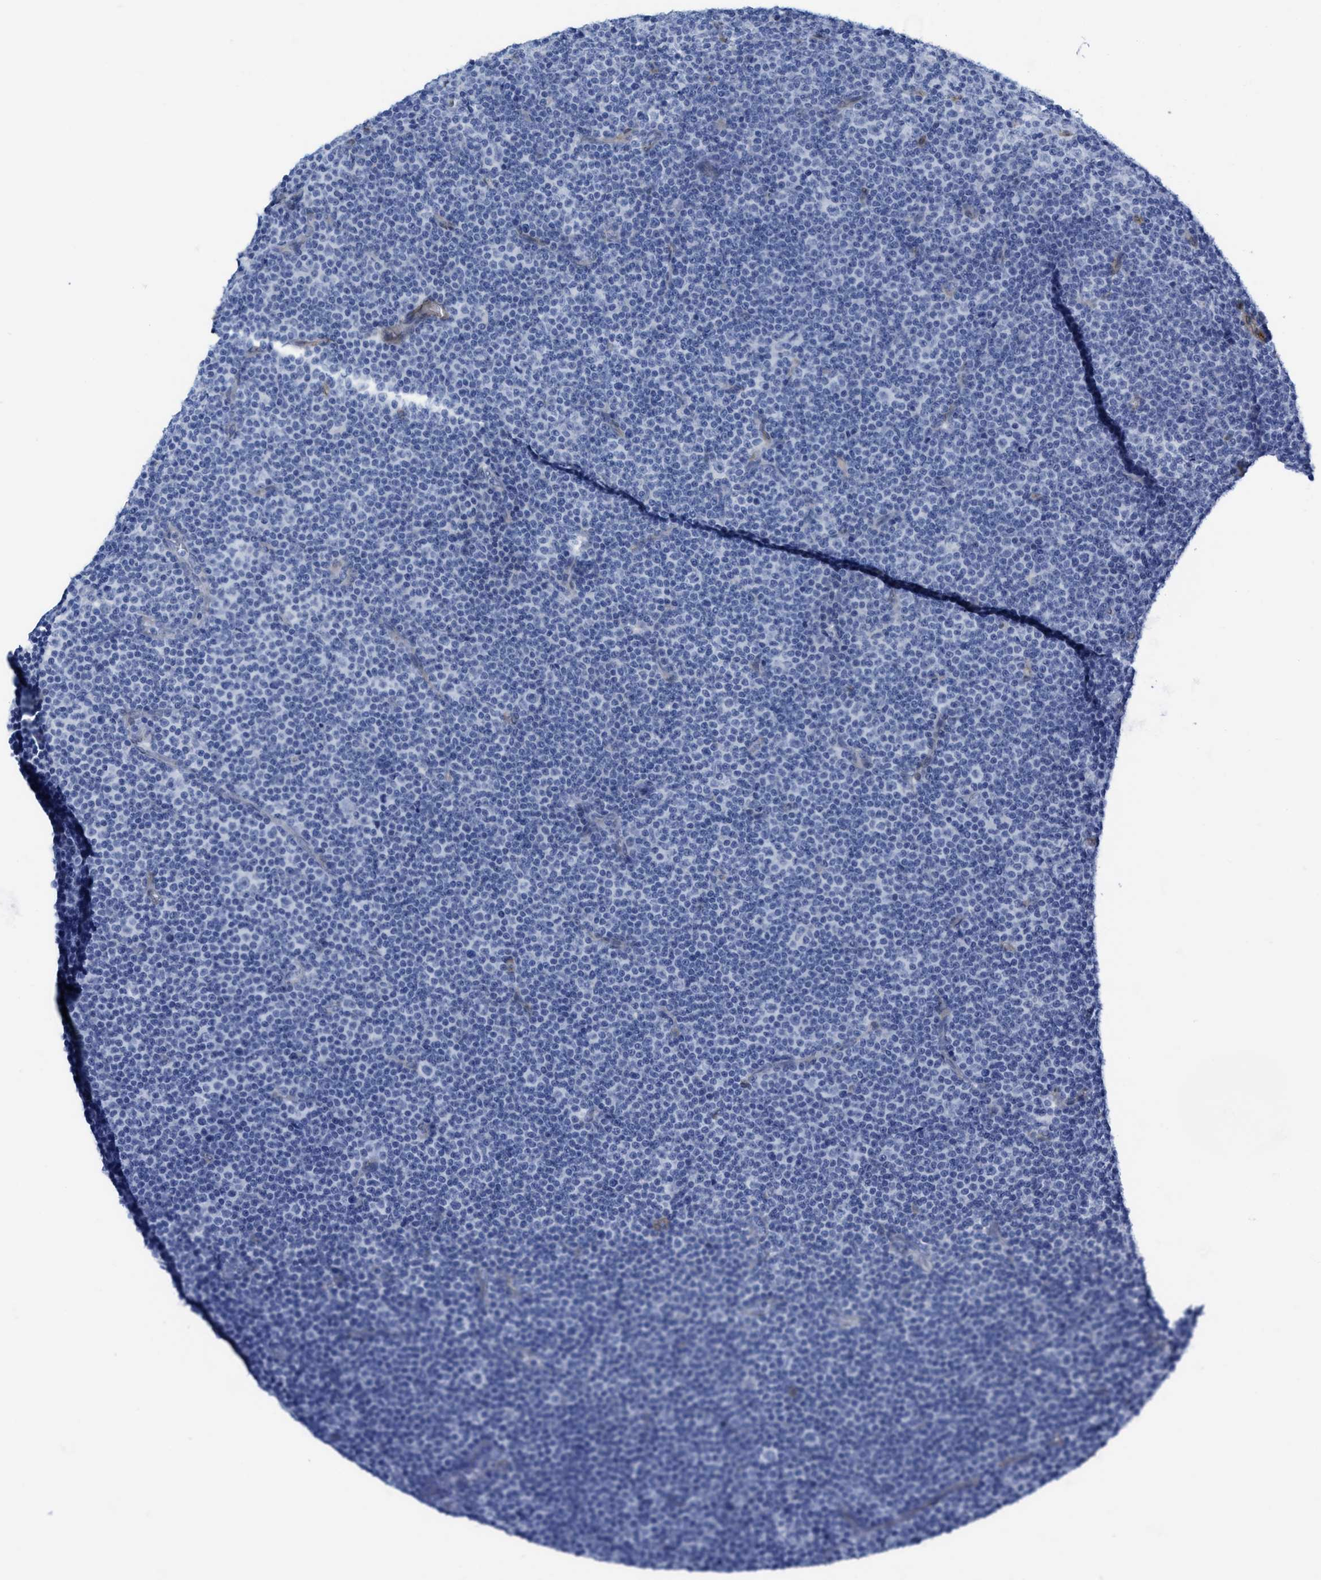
{"staining": {"intensity": "negative", "quantity": "none", "location": "none"}, "tissue": "lymphoma", "cell_type": "Tumor cells", "image_type": "cancer", "snomed": [{"axis": "morphology", "description": "Malignant lymphoma, non-Hodgkin's type, Low grade"}, {"axis": "topography", "description": "Lymph node"}], "caption": "Micrograph shows no significant protein positivity in tumor cells of low-grade malignant lymphoma, non-Hodgkin's type.", "gene": "TUB", "patient": {"sex": "female", "age": 67}}